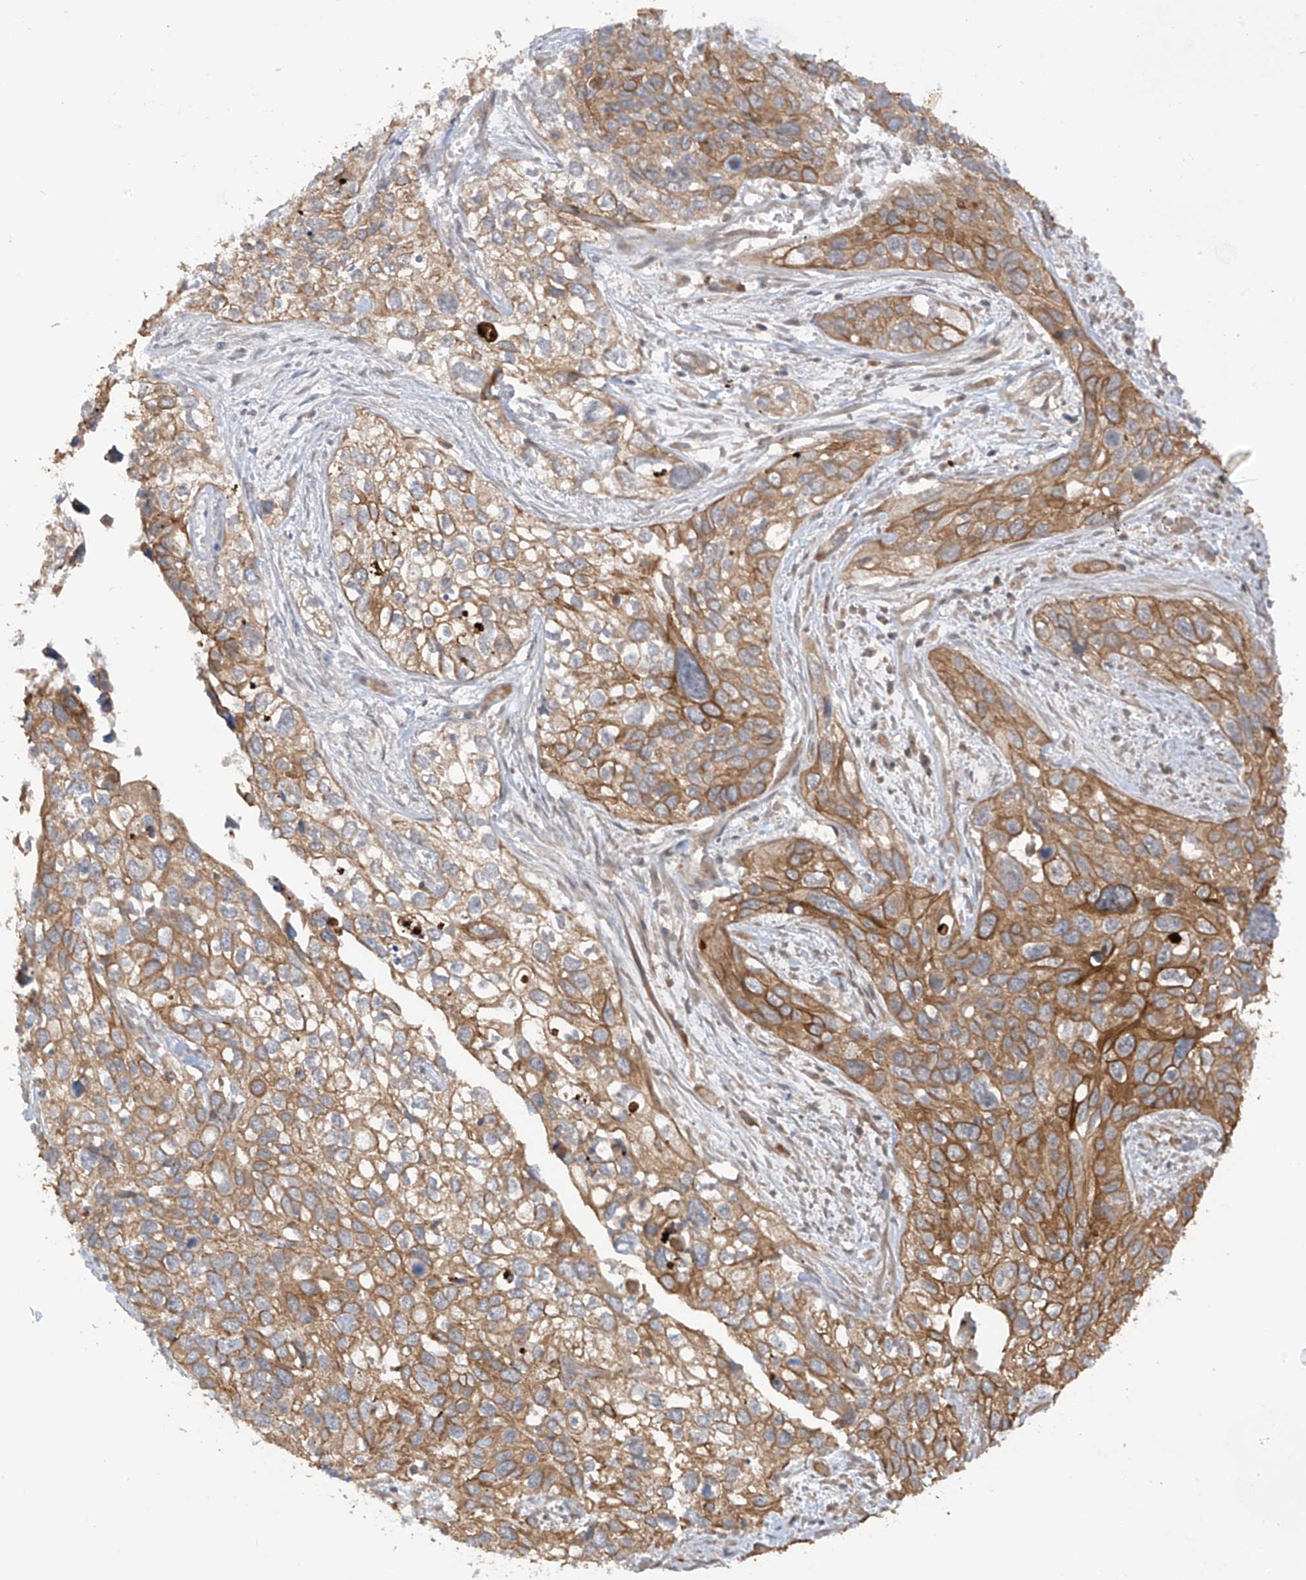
{"staining": {"intensity": "moderate", "quantity": ">75%", "location": "cytoplasmic/membranous"}, "tissue": "cervical cancer", "cell_type": "Tumor cells", "image_type": "cancer", "snomed": [{"axis": "morphology", "description": "Squamous cell carcinoma, NOS"}, {"axis": "topography", "description": "Cervix"}], "caption": "This image demonstrates immunohistochemistry (IHC) staining of cervical cancer (squamous cell carcinoma), with medium moderate cytoplasmic/membranous expression in about >75% of tumor cells.", "gene": "RPAIN", "patient": {"sex": "female", "age": 55}}